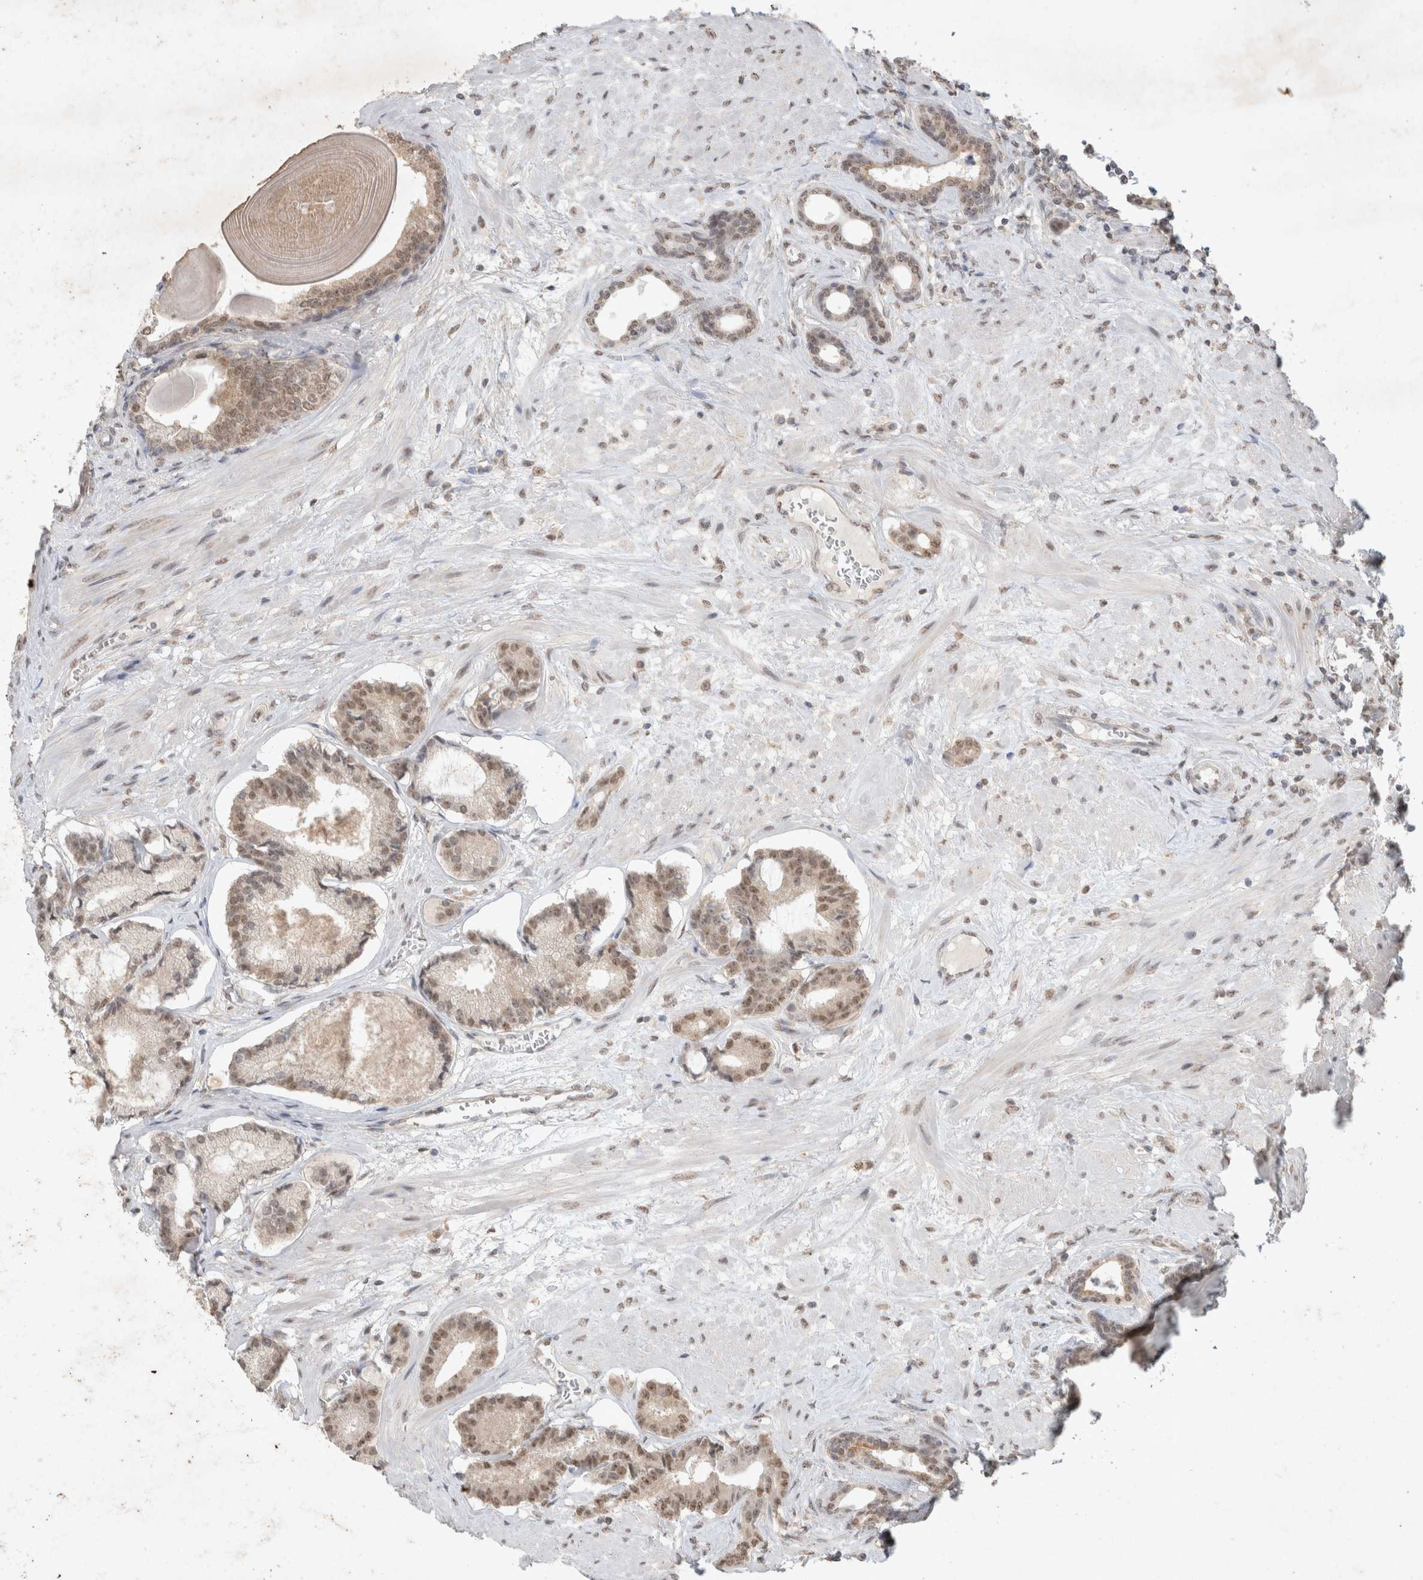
{"staining": {"intensity": "moderate", "quantity": "25%-75%", "location": "nuclear"}, "tissue": "prostate cancer", "cell_type": "Tumor cells", "image_type": "cancer", "snomed": [{"axis": "morphology", "description": "Adenocarcinoma, Low grade"}, {"axis": "topography", "description": "Prostate"}], "caption": "Tumor cells show medium levels of moderate nuclear expression in approximately 25%-75% of cells in human prostate cancer (adenocarcinoma (low-grade)).", "gene": "FBXO42", "patient": {"sex": "male", "age": 60}}